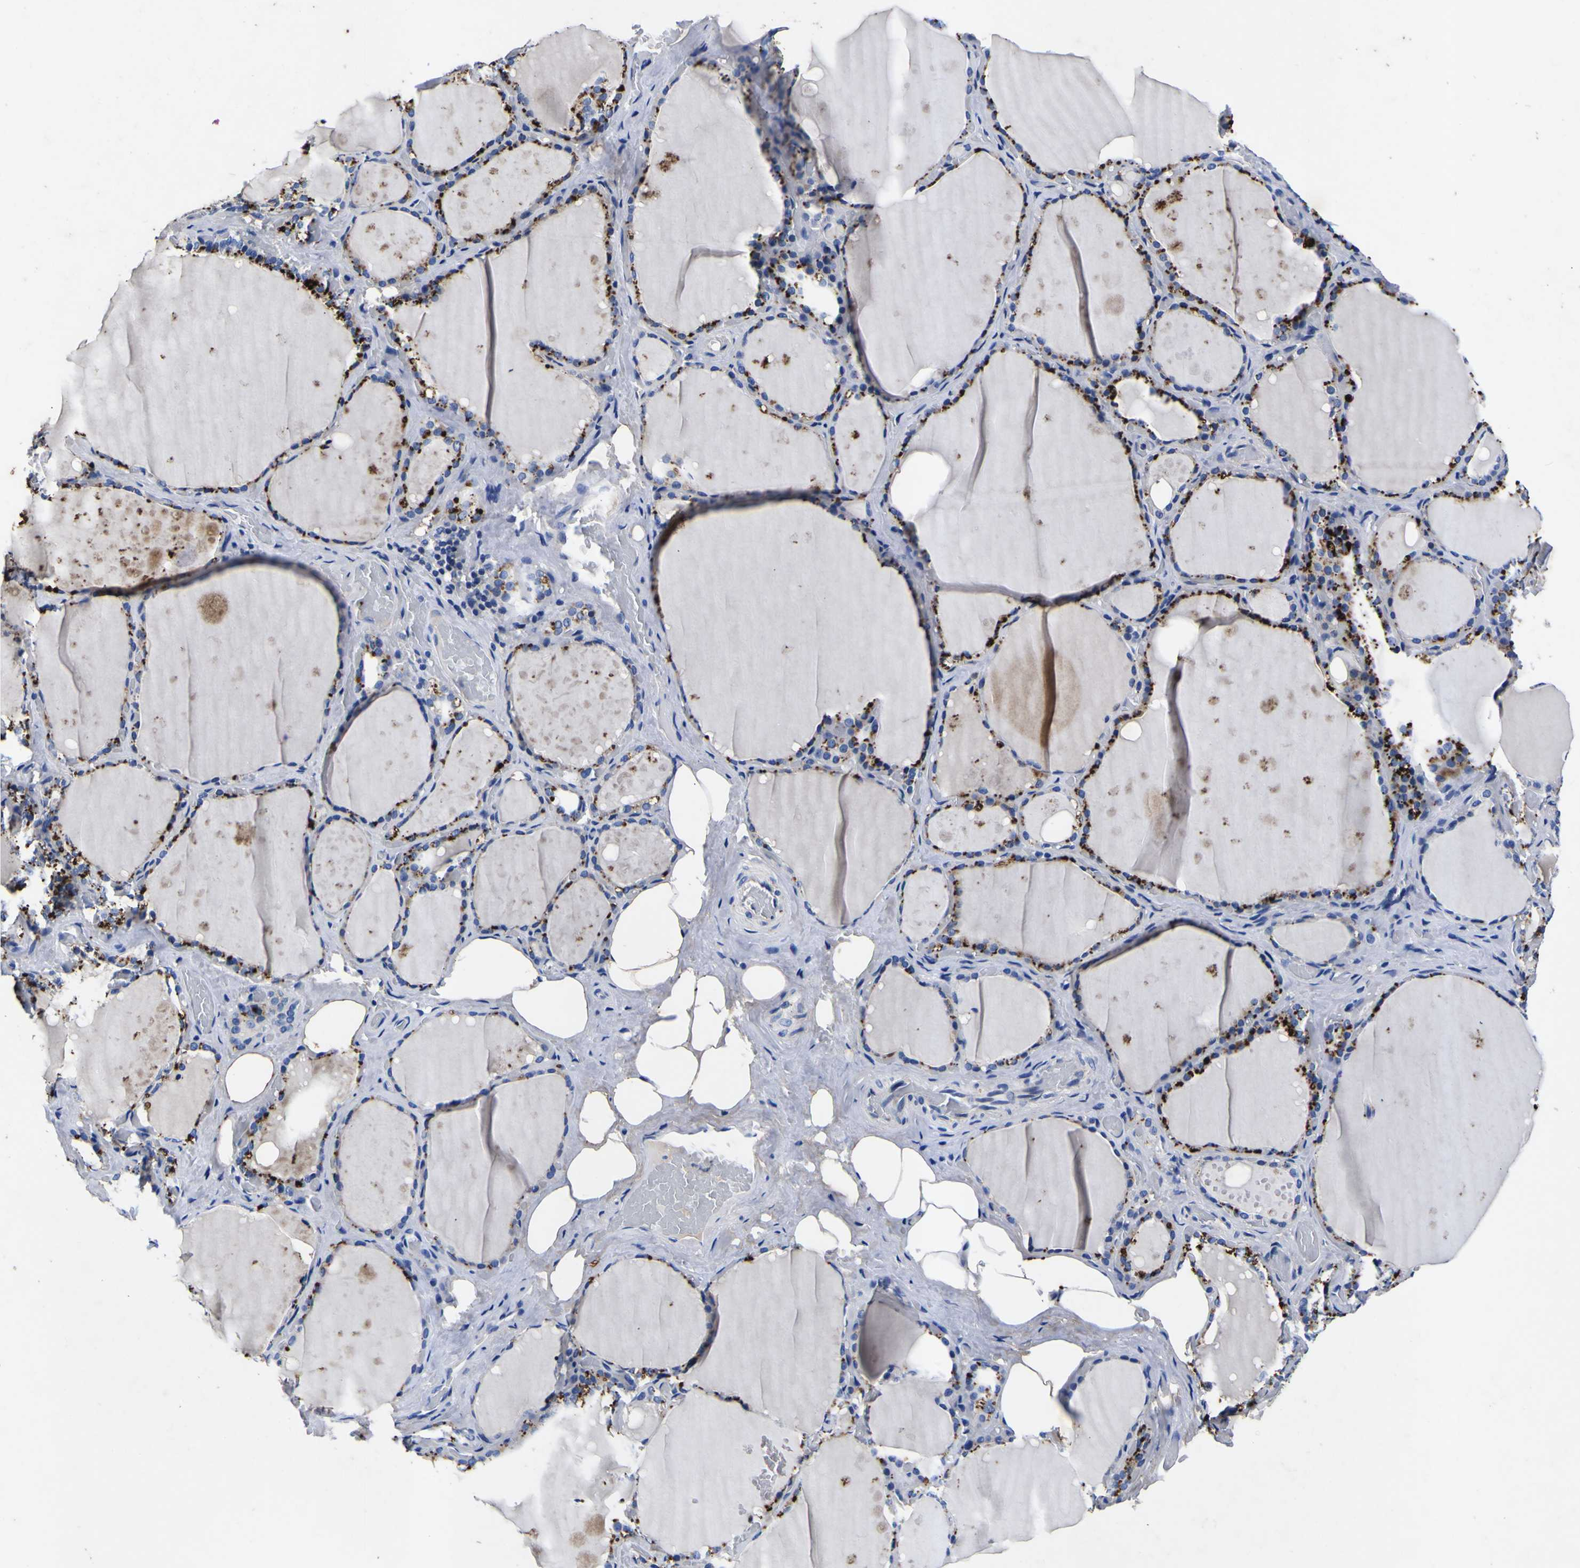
{"staining": {"intensity": "negative", "quantity": "none", "location": "none"}, "tissue": "thyroid gland", "cell_type": "Glandular cells", "image_type": "normal", "snomed": [{"axis": "morphology", "description": "Normal tissue, NOS"}, {"axis": "topography", "description": "Thyroid gland"}], "caption": "This is an immunohistochemistry photomicrograph of benign thyroid gland. There is no expression in glandular cells.", "gene": "VASN", "patient": {"sex": "male", "age": 61}}